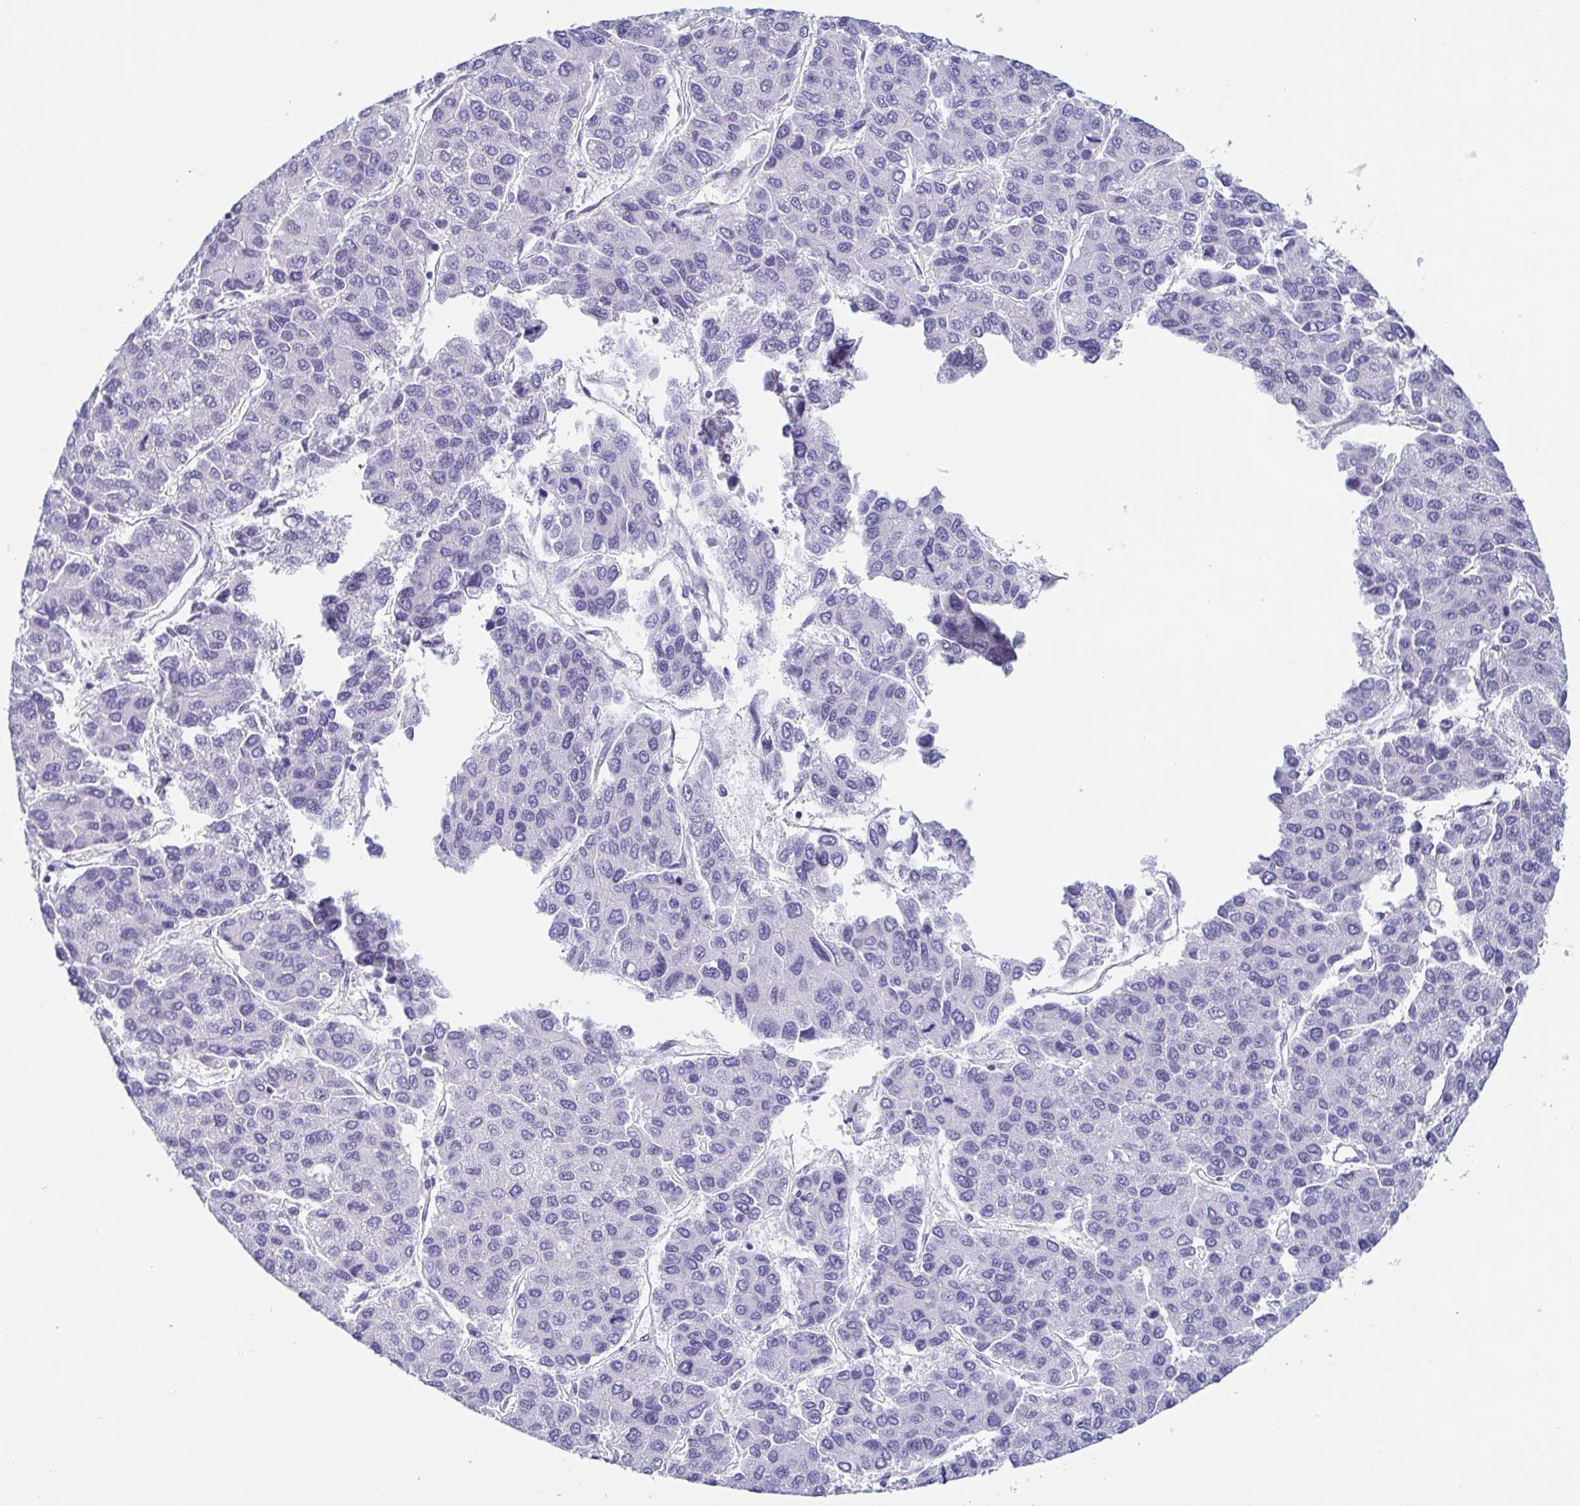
{"staining": {"intensity": "negative", "quantity": "none", "location": "none"}, "tissue": "liver cancer", "cell_type": "Tumor cells", "image_type": "cancer", "snomed": [{"axis": "morphology", "description": "Carcinoma, Hepatocellular, NOS"}, {"axis": "topography", "description": "Liver"}], "caption": "Tumor cells show no significant protein positivity in liver cancer (hepatocellular carcinoma).", "gene": "PRR4", "patient": {"sex": "female", "age": 66}}